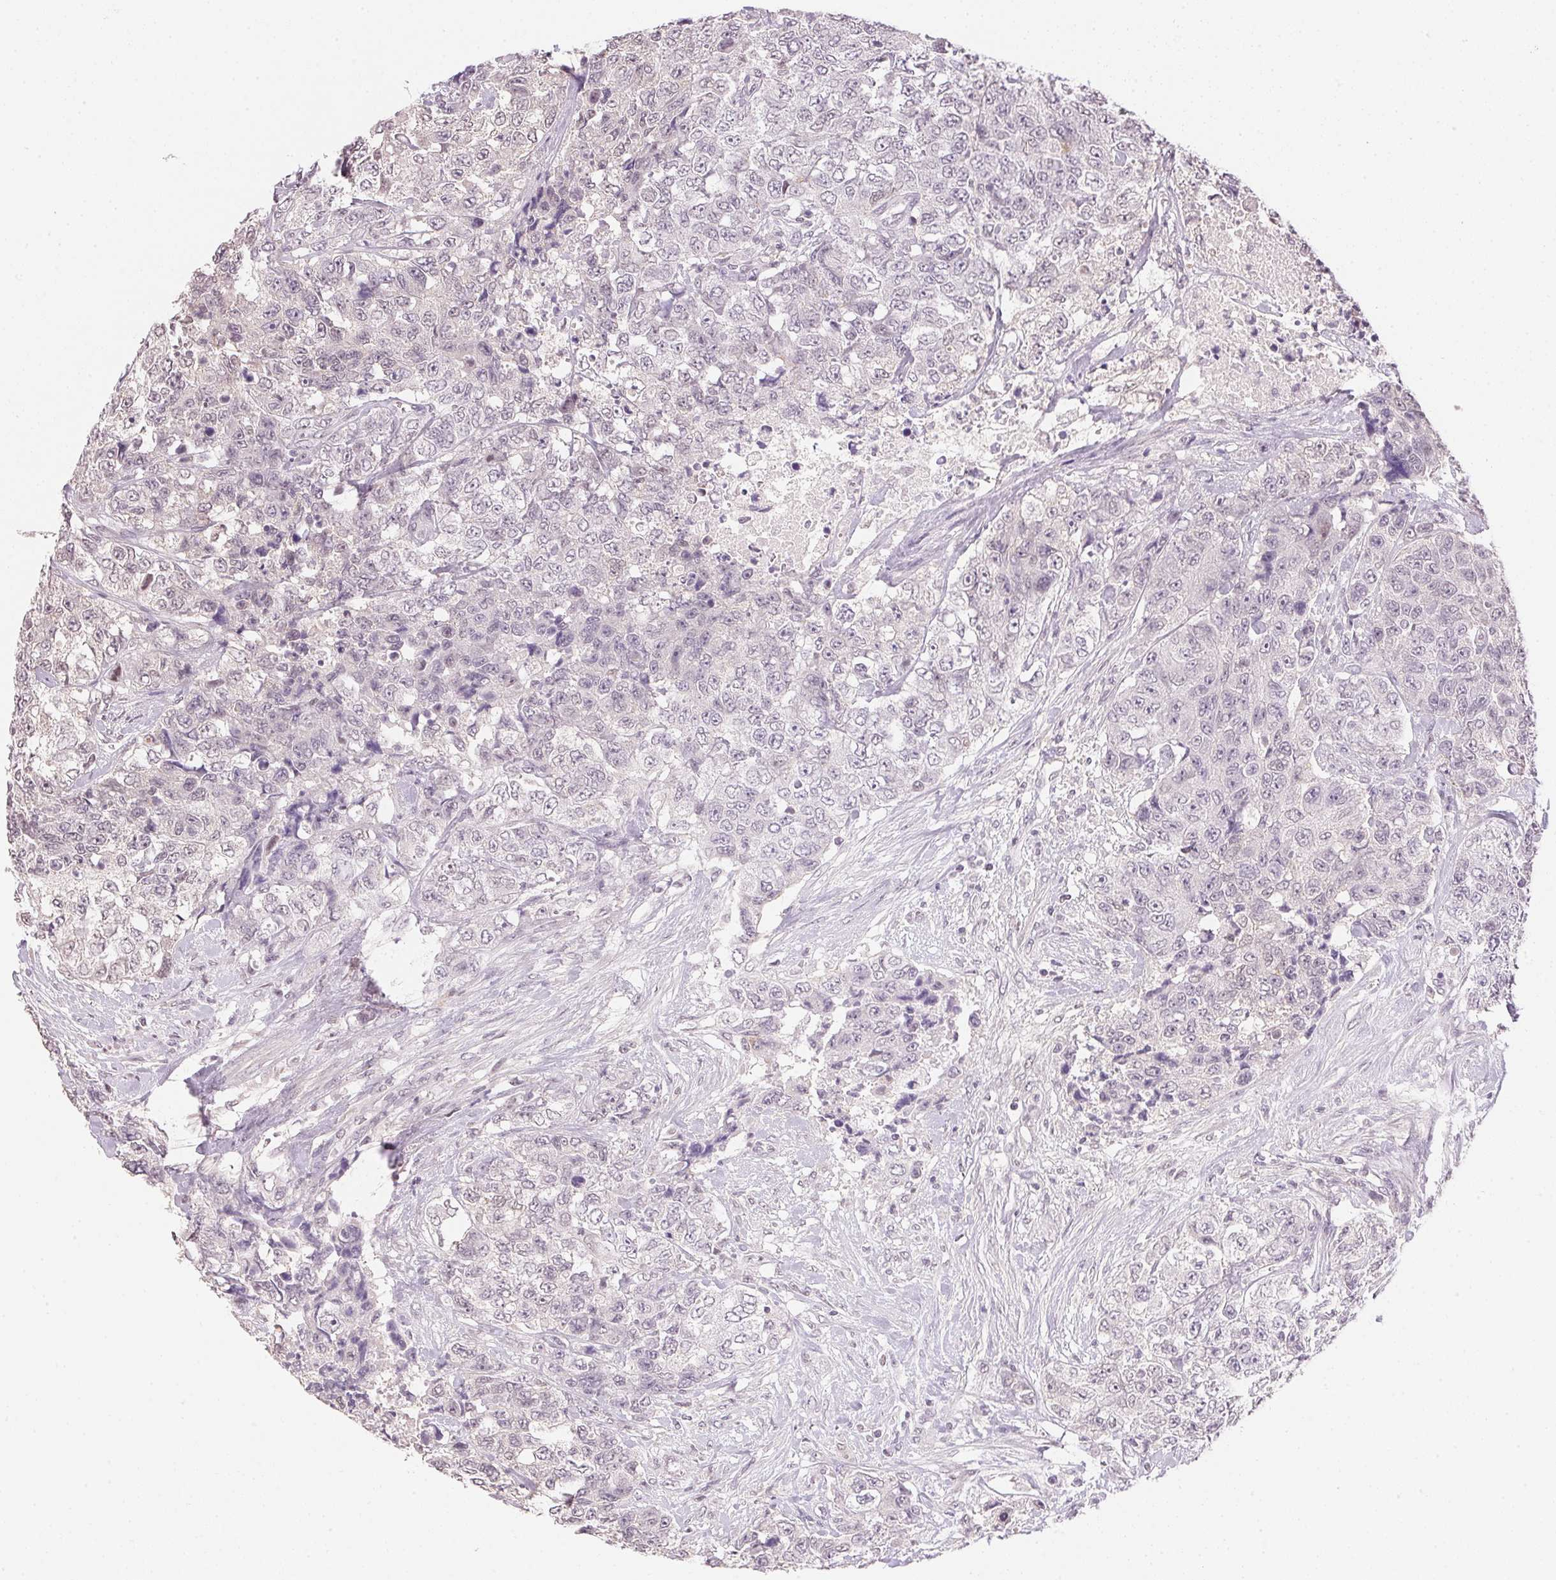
{"staining": {"intensity": "negative", "quantity": "none", "location": "none"}, "tissue": "urothelial cancer", "cell_type": "Tumor cells", "image_type": "cancer", "snomed": [{"axis": "morphology", "description": "Urothelial carcinoma, High grade"}, {"axis": "topography", "description": "Urinary bladder"}], "caption": "Tumor cells show no significant staining in urothelial cancer.", "gene": "FNDC4", "patient": {"sex": "female", "age": 78}}